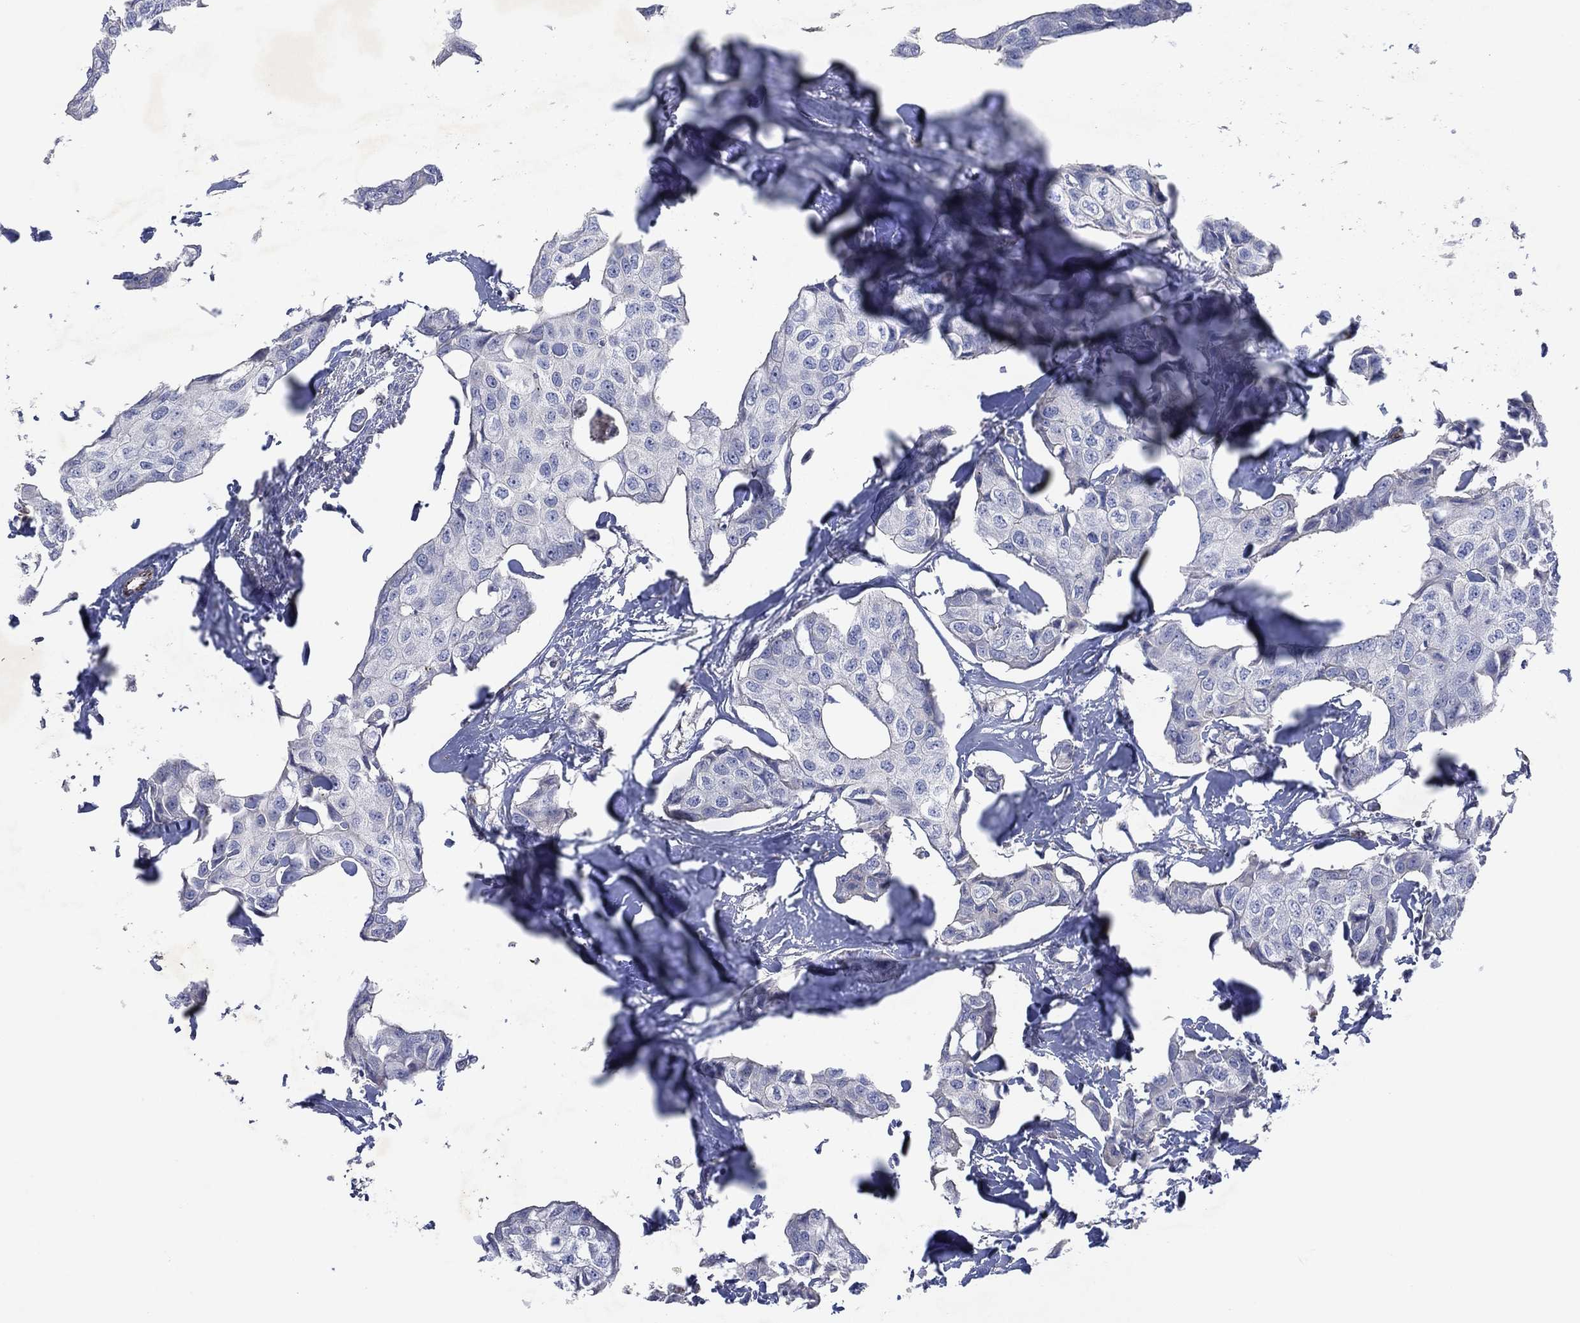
{"staining": {"intensity": "negative", "quantity": "none", "location": "none"}, "tissue": "breast cancer", "cell_type": "Tumor cells", "image_type": "cancer", "snomed": [{"axis": "morphology", "description": "Duct carcinoma"}, {"axis": "topography", "description": "Breast"}], "caption": "High power microscopy photomicrograph of an IHC photomicrograph of breast cancer, revealing no significant expression in tumor cells.", "gene": "FLI1", "patient": {"sex": "female", "age": 80}}